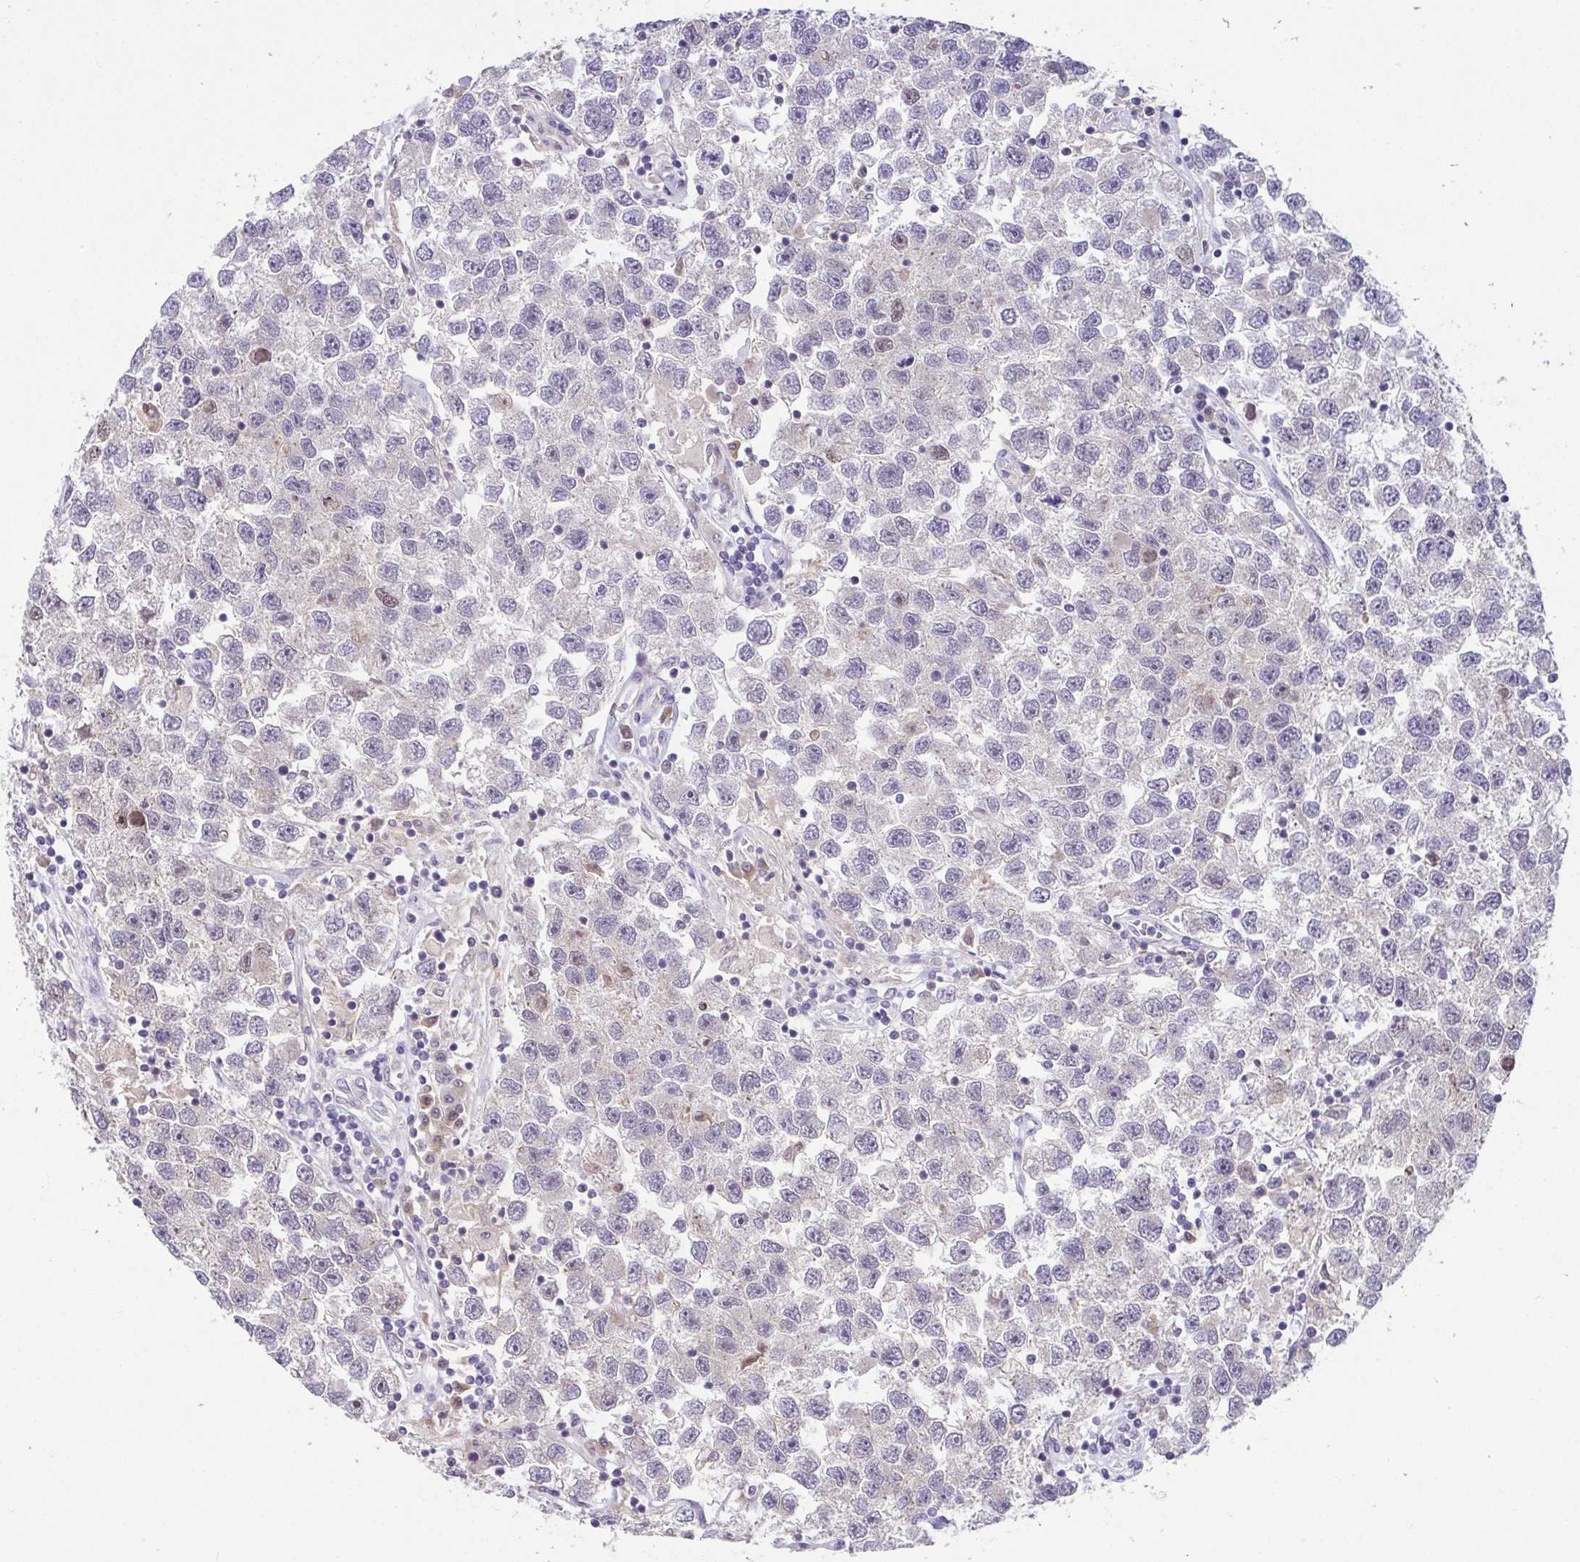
{"staining": {"intensity": "negative", "quantity": "none", "location": "none"}, "tissue": "testis cancer", "cell_type": "Tumor cells", "image_type": "cancer", "snomed": [{"axis": "morphology", "description": "Seminoma, NOS"}, {"axis": "topography", "description": "Testis"}], "caption": "Tumor cells are negative for brown protein staining in seminoma (testis).", "gene": "GLTPD2", "patient": {"sex": "male", "age": 26}}